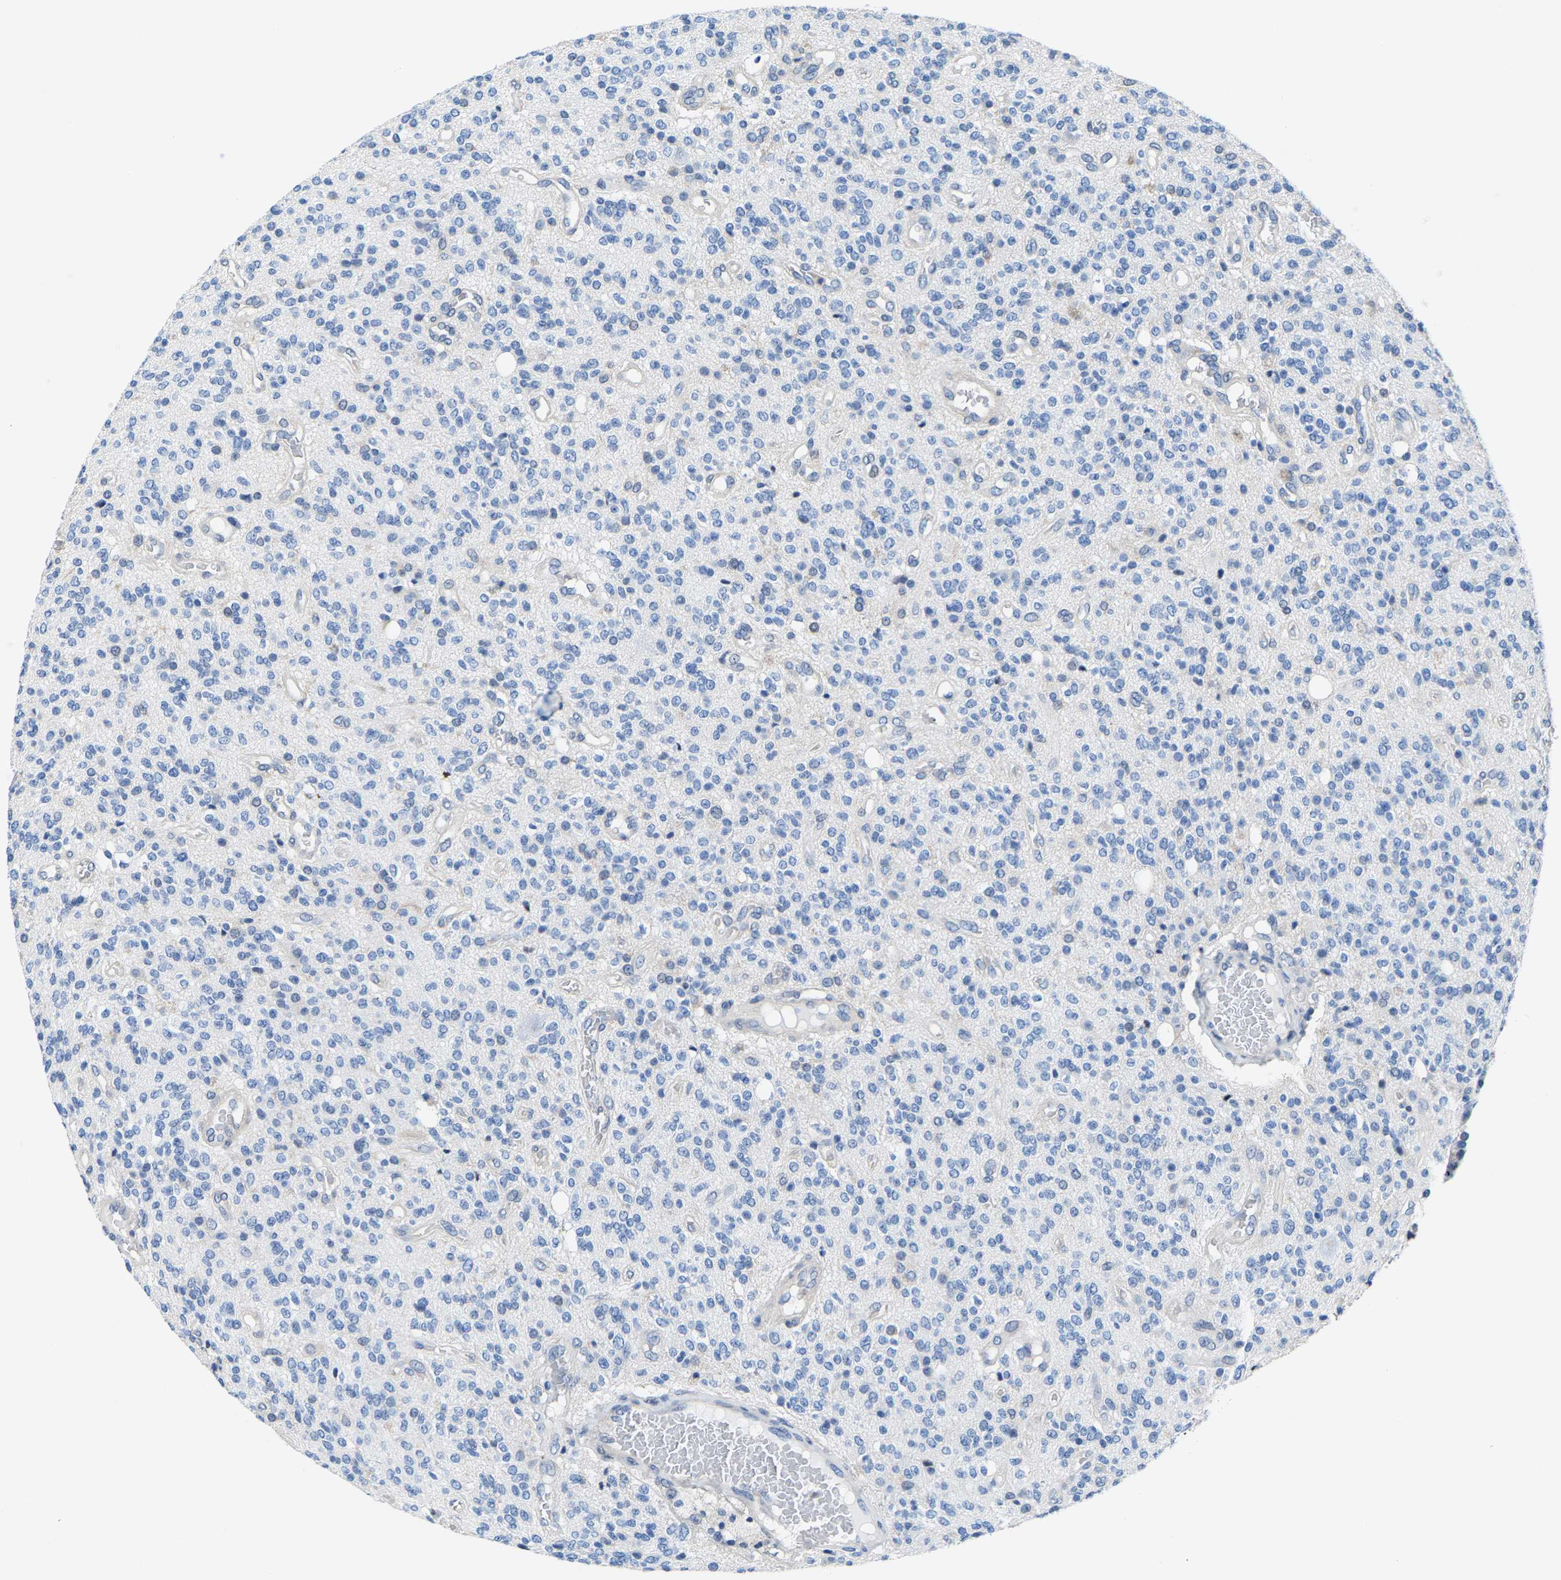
{"staining": {"intensity": "negative", "quantity": "none", "location": "none"}, "tissue": "glioma", "cell_type": "Tumor cells", "image_type": "cancer", "snomed": [{"axis": "morphology", "description": "Glioma, malignant, High grade"}, {"axis": "topography", "description": "Brain"}], "caption": "This micrograph is of malignant glioma (high-grade) stained with IHC to label a protein in brown with the nuclei are counter-stained blue. There is no expression in tumor cells.", "gene": "SSH3", "patient": {"sex": "male", "age": 34}}